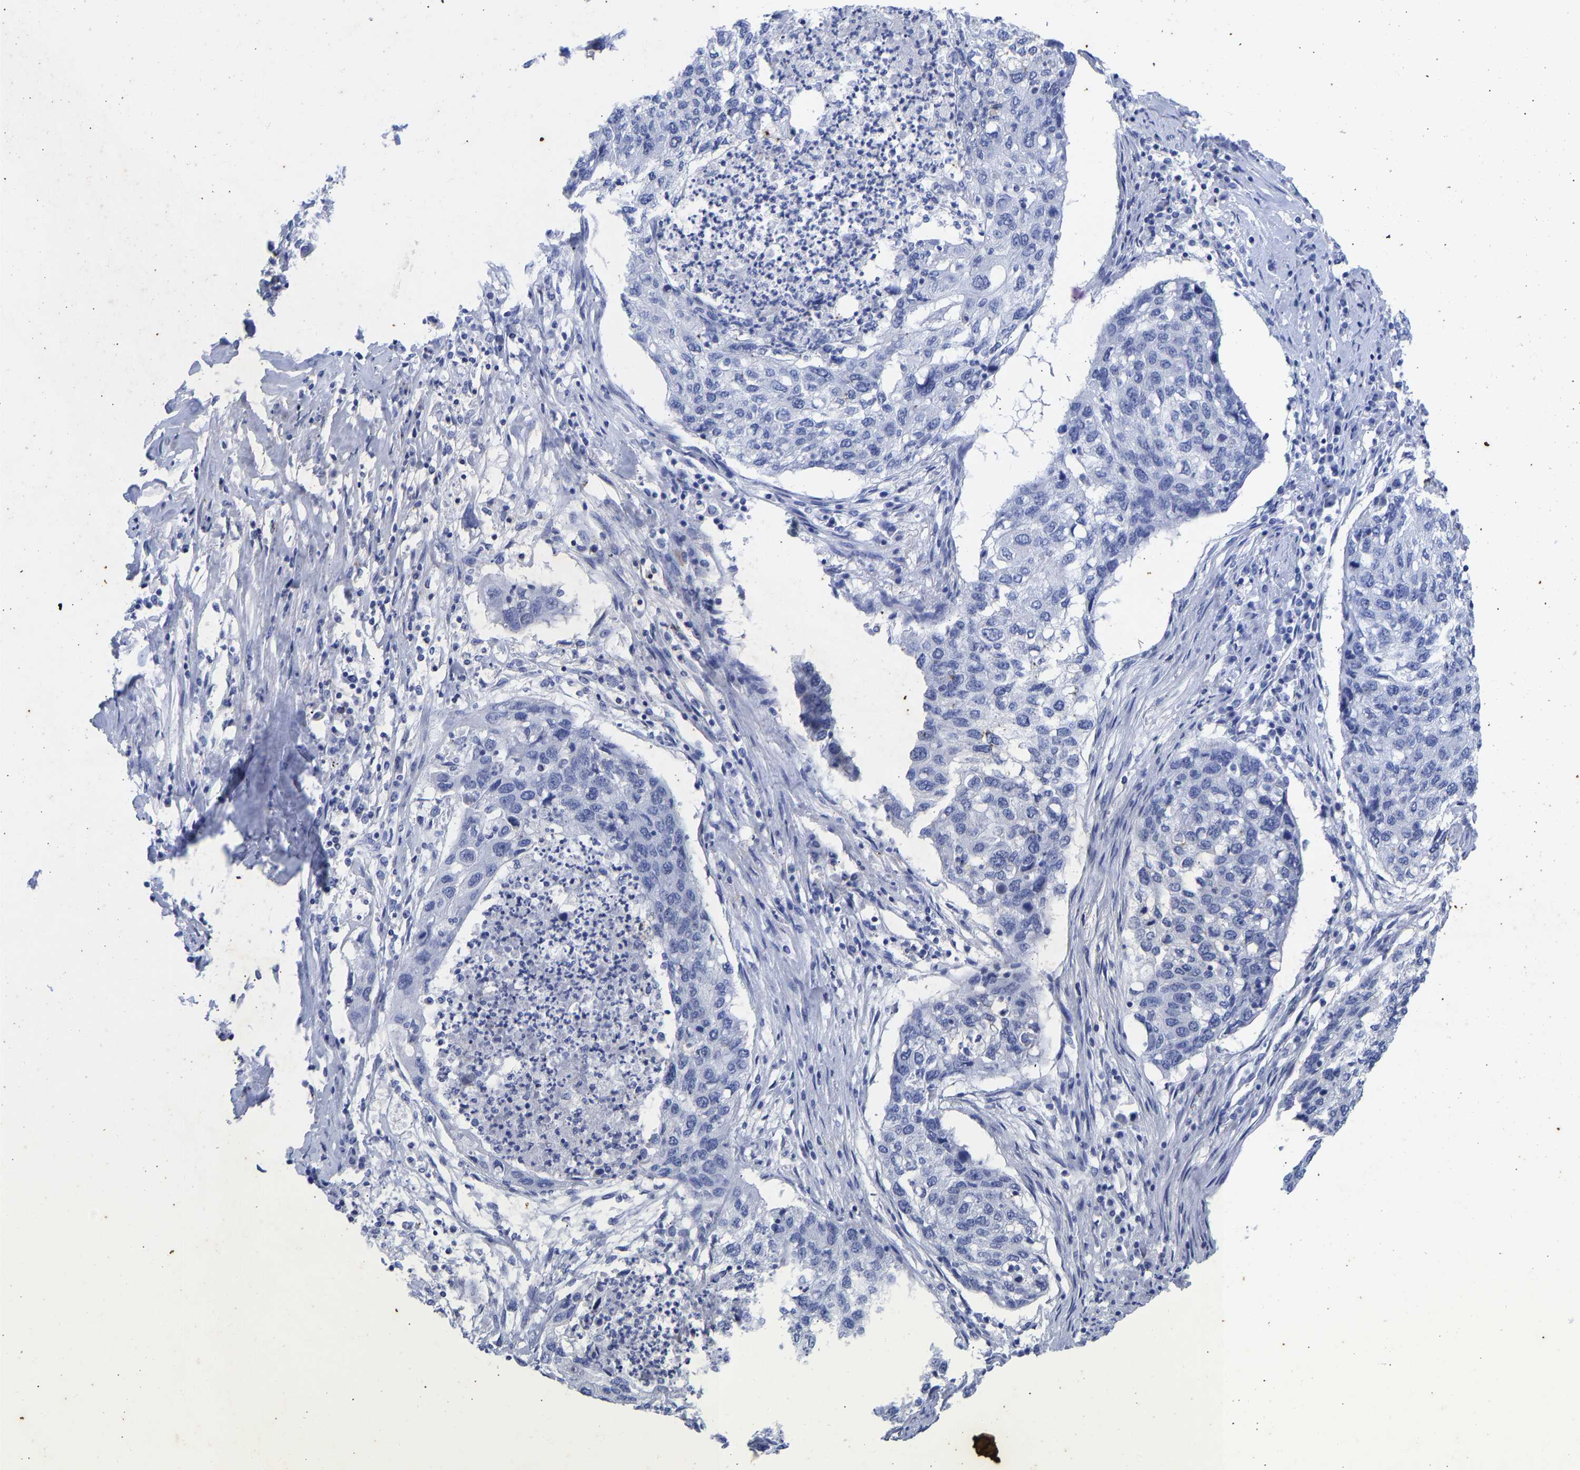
{"staining": {"intensity": "negative", "quantity": "none", "location": "none"}, "tissue": "lung cancer", "cell_type": "Tumor cells", "image_type": "cancer", "snomed": [{"axis": "morphology", "description": "Squamous cell carcinoma, NOS"}, {"axis": "topography", "description": "Lung"}], "caption": "Image shows no protein expression in tumor cells of squamous cell carcinoma (lung) tissue. (IHC, brightfield microscopy, high magnification).", "gene": "KRT1", "patient": {"sex": "female", "age": 63}}